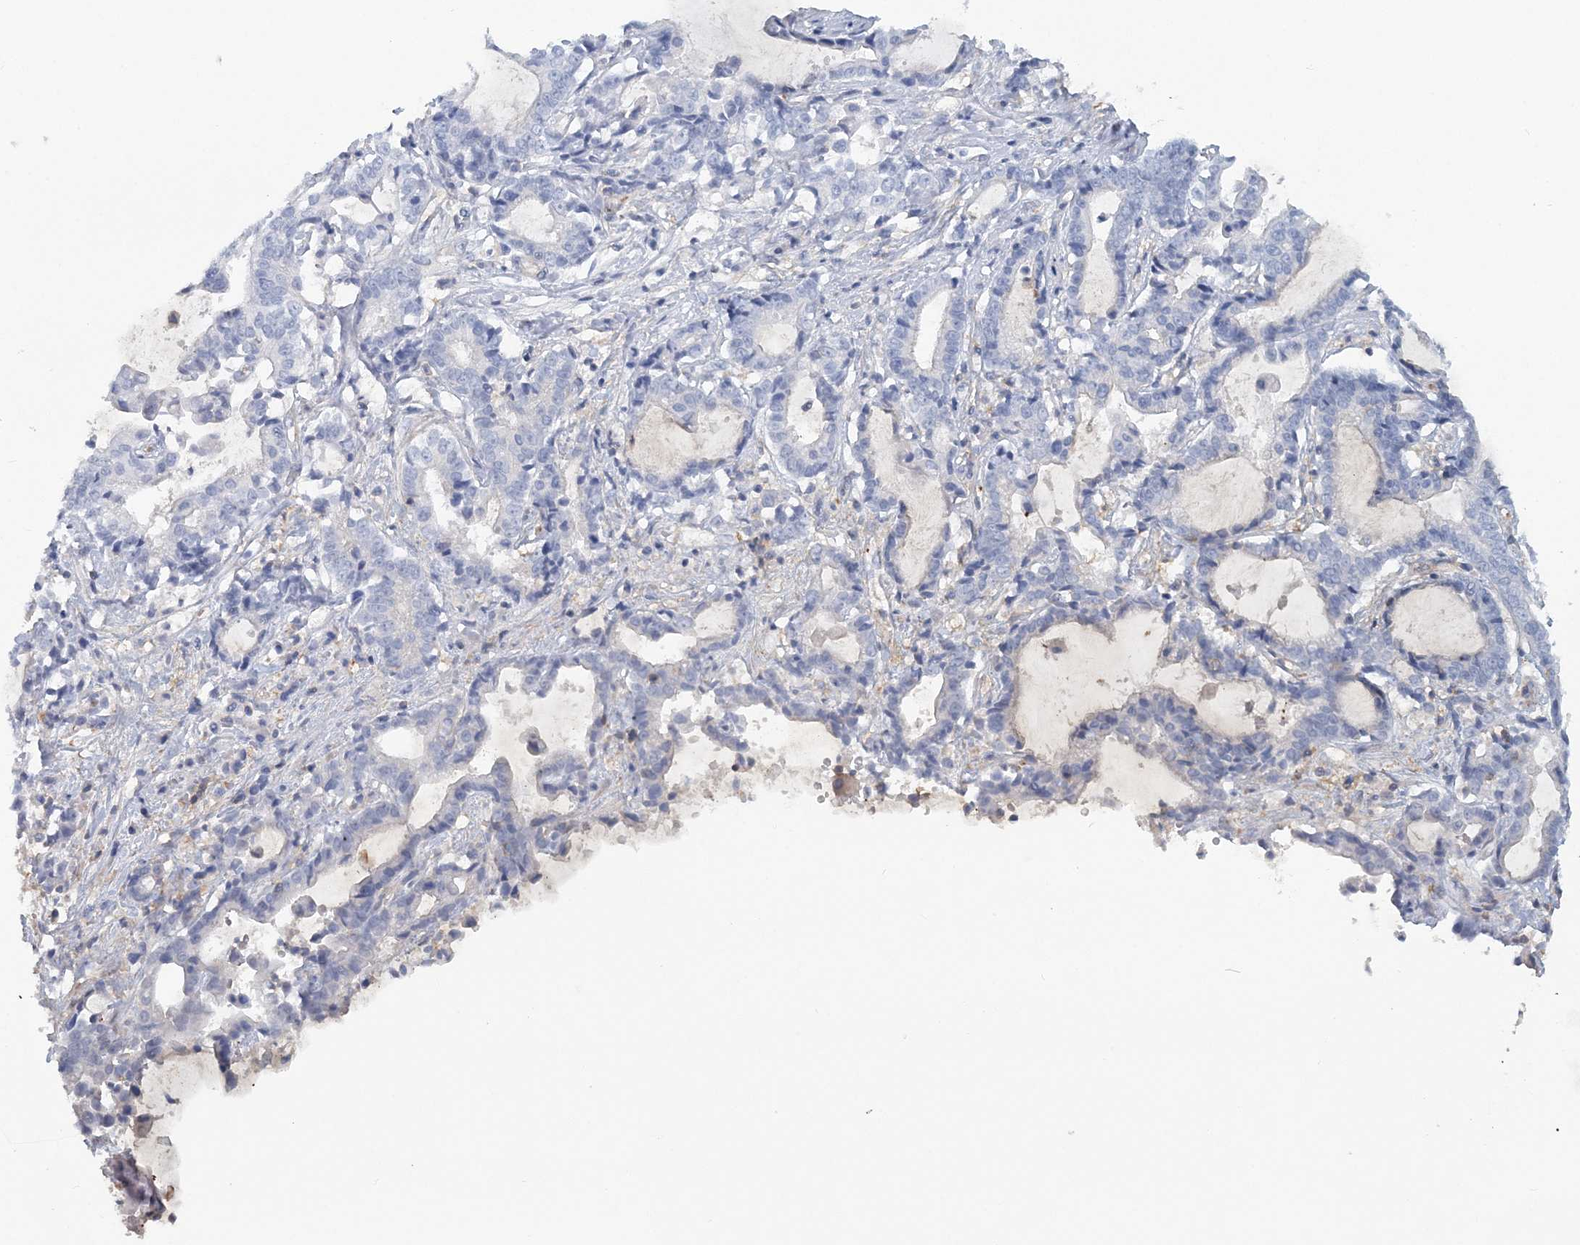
{"staining": {"intensity": "negative", "quantity": "none", "location": "none"}, "tissue": "liver cancer", "cell_type": "Tumor cells", "image_type": "cancer", "snomed": [{"axis": "morphology", "description": "Cholangiocarcinoma"}, {"axis": "topography", "description": "Liver"}], "caption": "A high-resolution photomicrograph shows immunohistochemistry (IHC) staining of liver cancer (cholangiocarcinoma), which exhibits no significant staining in tumor cells.", "gene": "CUEDC2", "patient": {"sex": "male", "age": 57}}